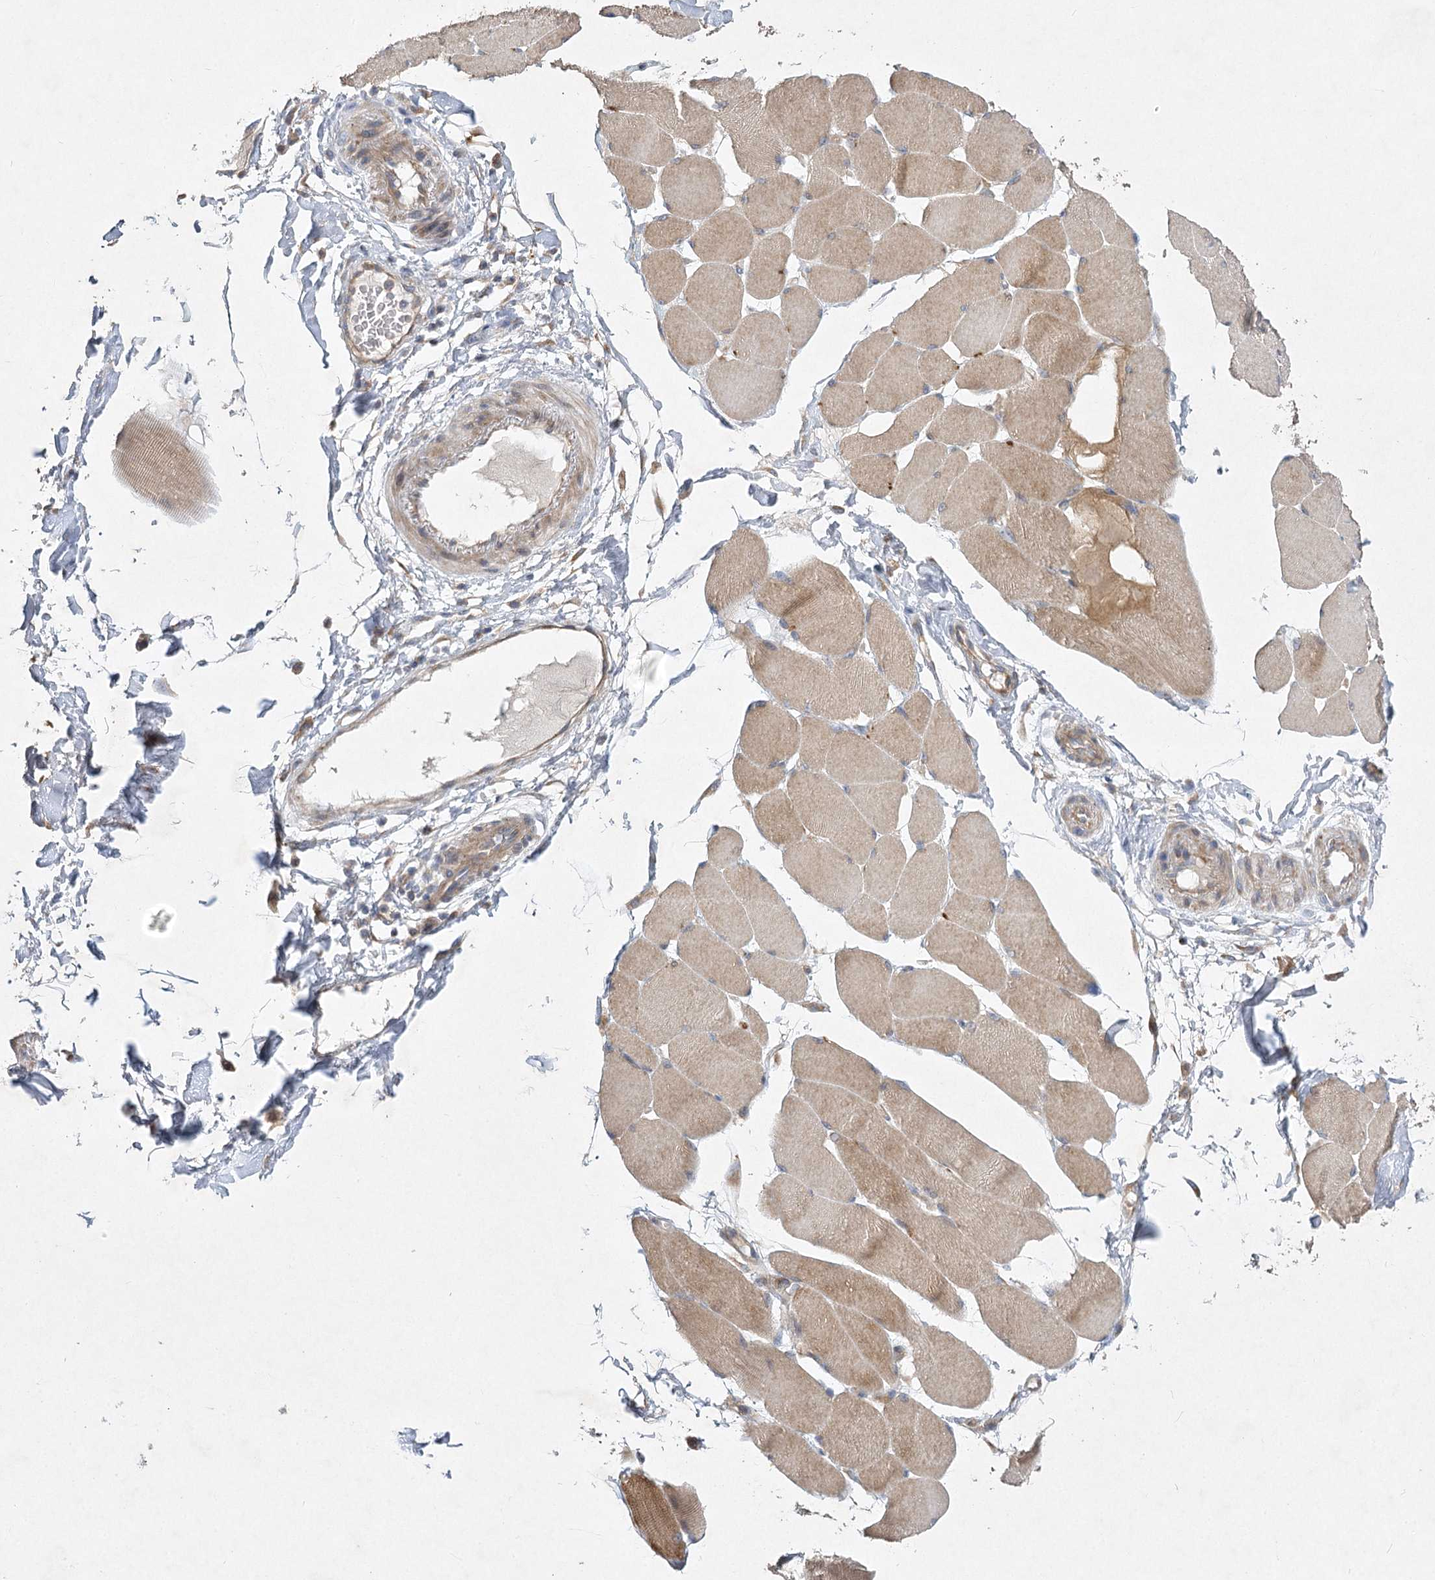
{"staining": {"intensity": "moderate", "quantity": ">75%", "location": "cytoplasmic/membranous"}, "tissue": "skeletal muscle", "cell_type": "Myocytes", "image_type": "normal", "snomed": [{"axis": "morphology", "description": "Normal tissue, NOS"}, {"axis": "topography", "description": "Skin"}, {"axis": "topography", "description": "Skeletal muscle"}], "caption": "Benign skeletal muscle displays moderate cytoplasmic/membranous positivity in about >75% of myocytes, visualized by immunohistochemistry. The staining was performed using DAB to visualize the protein expression in brown, while the nuclei were stained in blue with hematoxylin (Magnification: 20x).", "gene": "PYROXD1", "patient": {"sex": "male", "age": 83}}